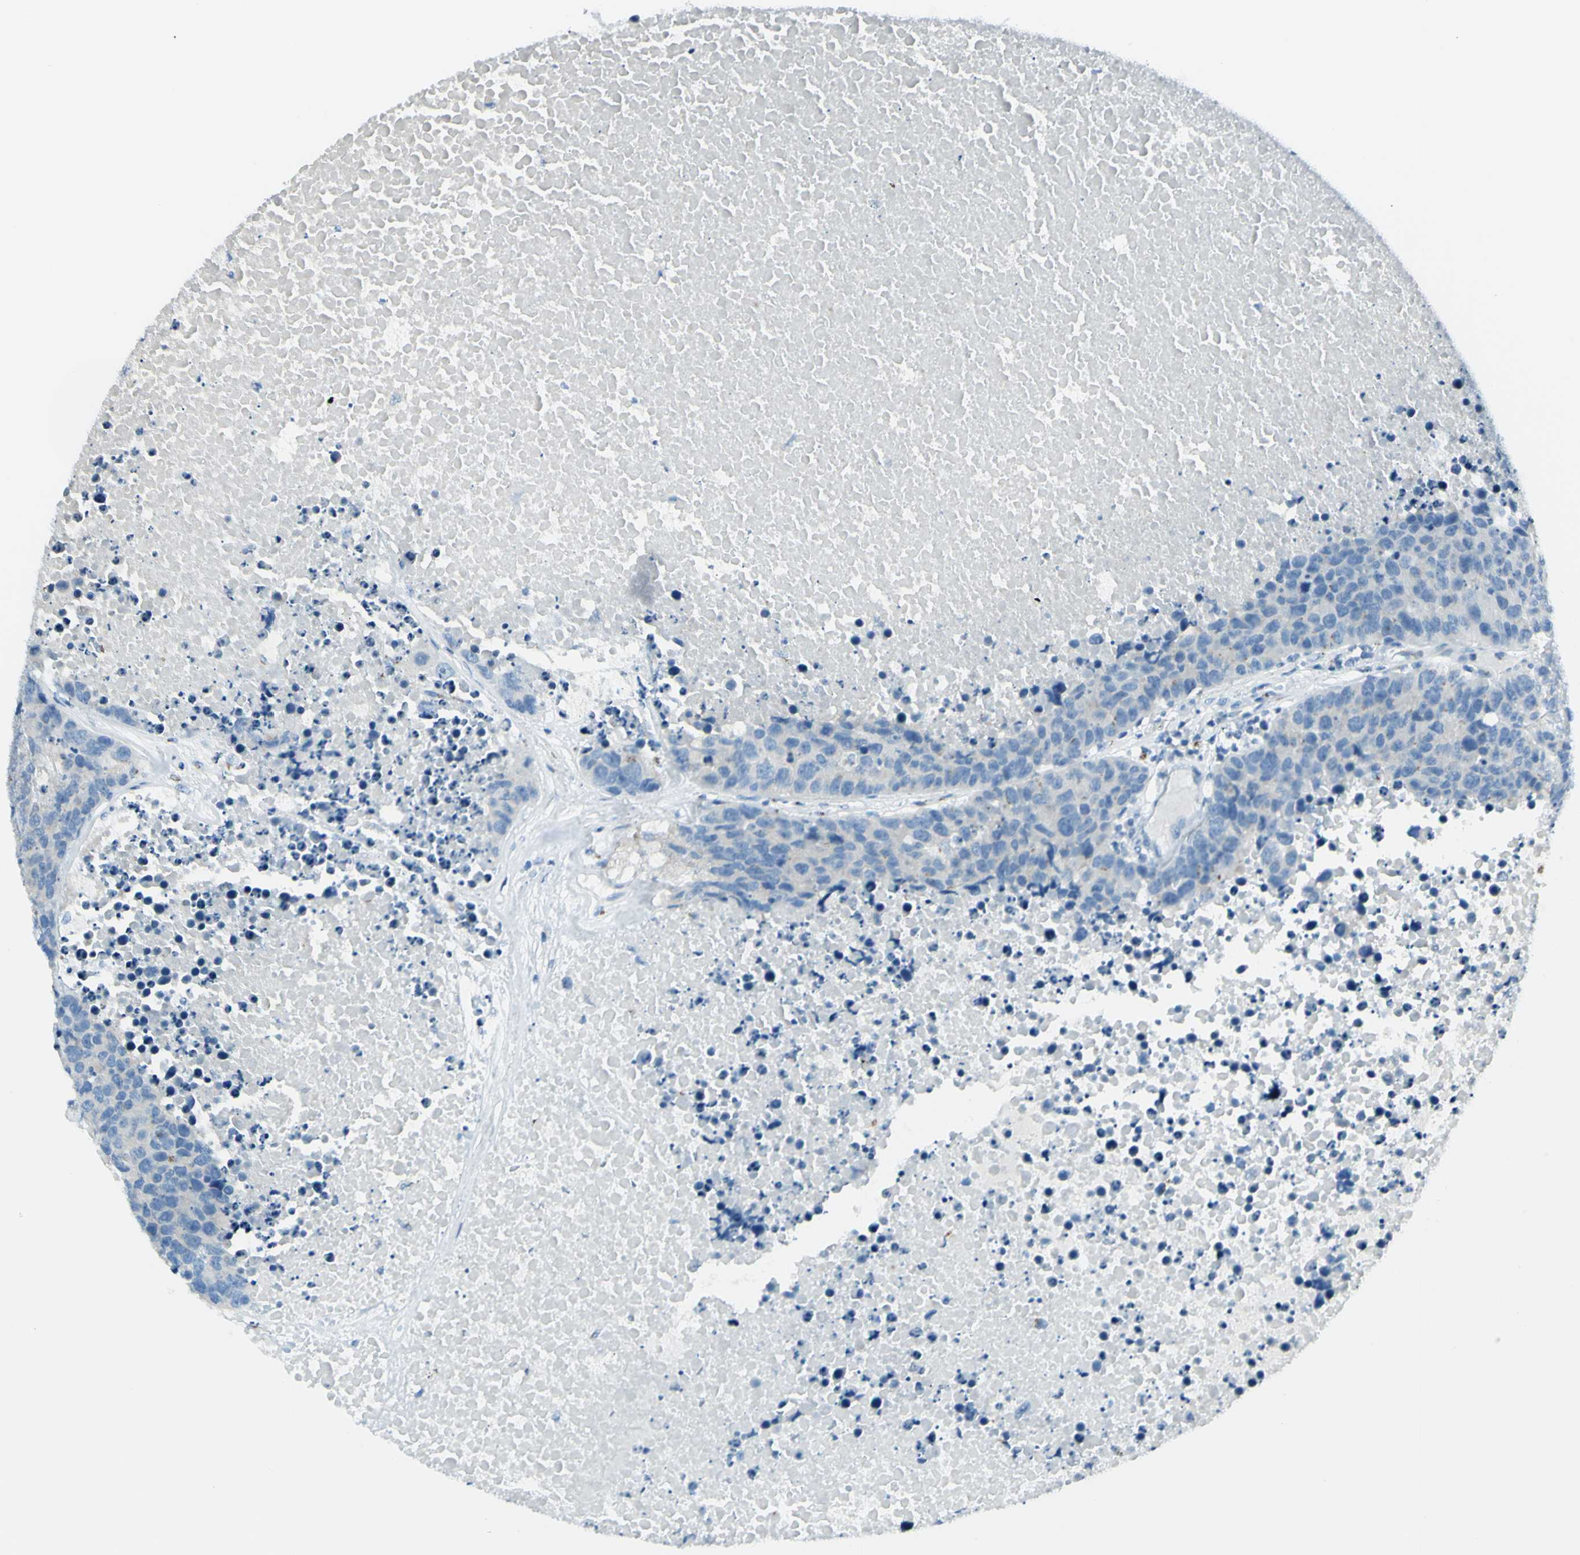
{"staining": {"intensity": "negative", "quantity": "none", "location": "none"}, "tissue": "carcinoid", "cell_type": "Tumor cells", "image_type": "cancer", "snomed": [{"axis": "morphology", "description": "Carcinoid, malignant, NOS"}, {"axis": "topography", "description": "Lung"}], "caption": "This is an immunohistochemistry histopathology image of human carcinoid. There is no positivity in tumor cells.", "gene": "B4GALT1", "patient": {"sex": "male", "age": 60}}